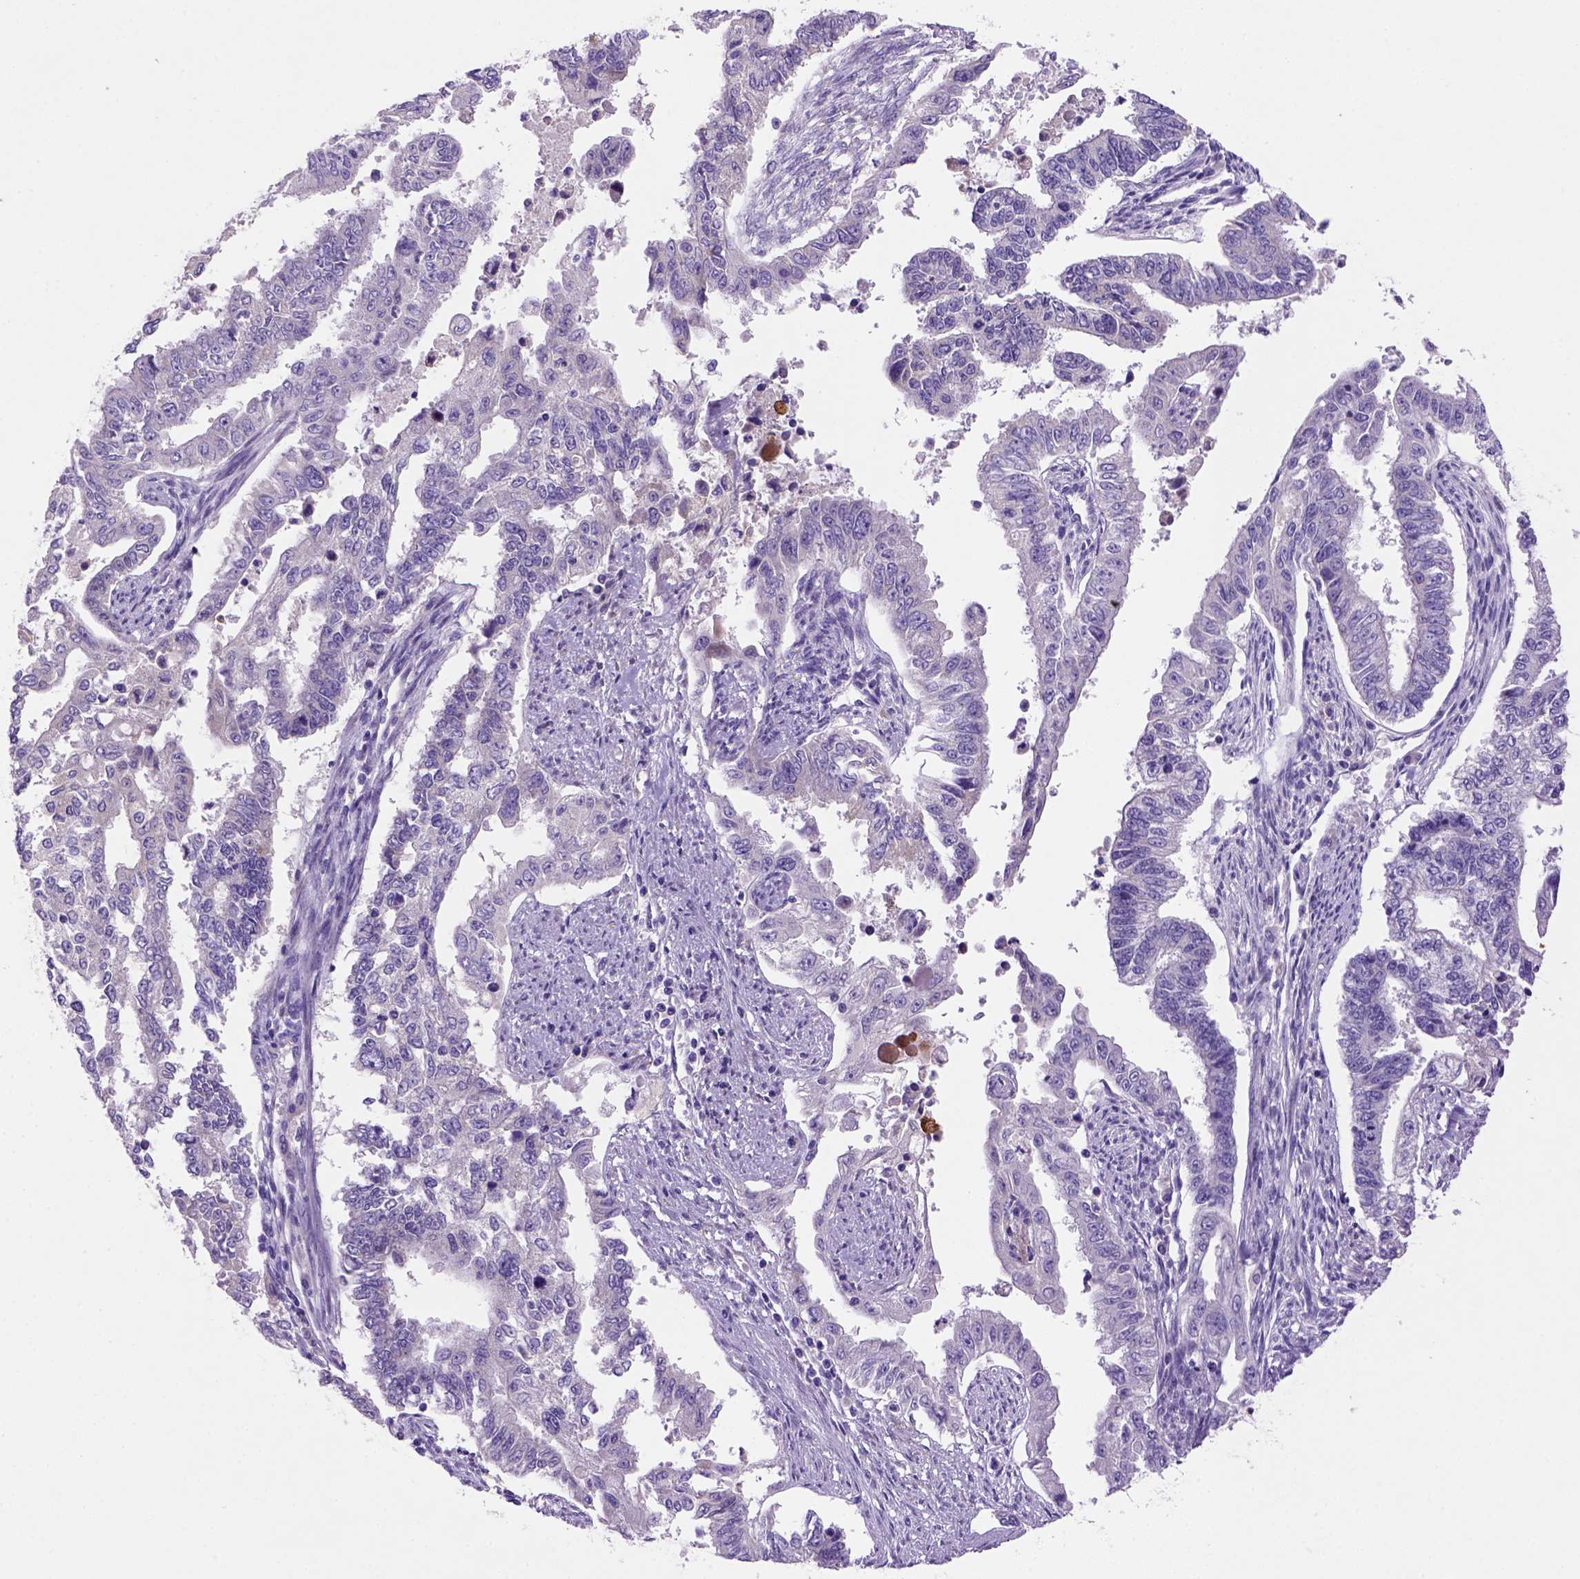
{"staining": {"intensity": "negative", "quantity": "none", "location": "none"}, "tissue": "endometrial cancer", "cell_type": "Tumor cells", "image_type": "cancer", "snomed": [{"axis": "morphology", "description": "Adenocarcinoma, NOS"}, {"axis": "topography", "description": "Uterus"}], "caption": "This is an immunohistochemistry (IHC) image of endometrial adenocarcinoma. There is no positivity in tumor cells.", "gene": "SIRPD", "patient": {"sex": "female", "age": 59}}